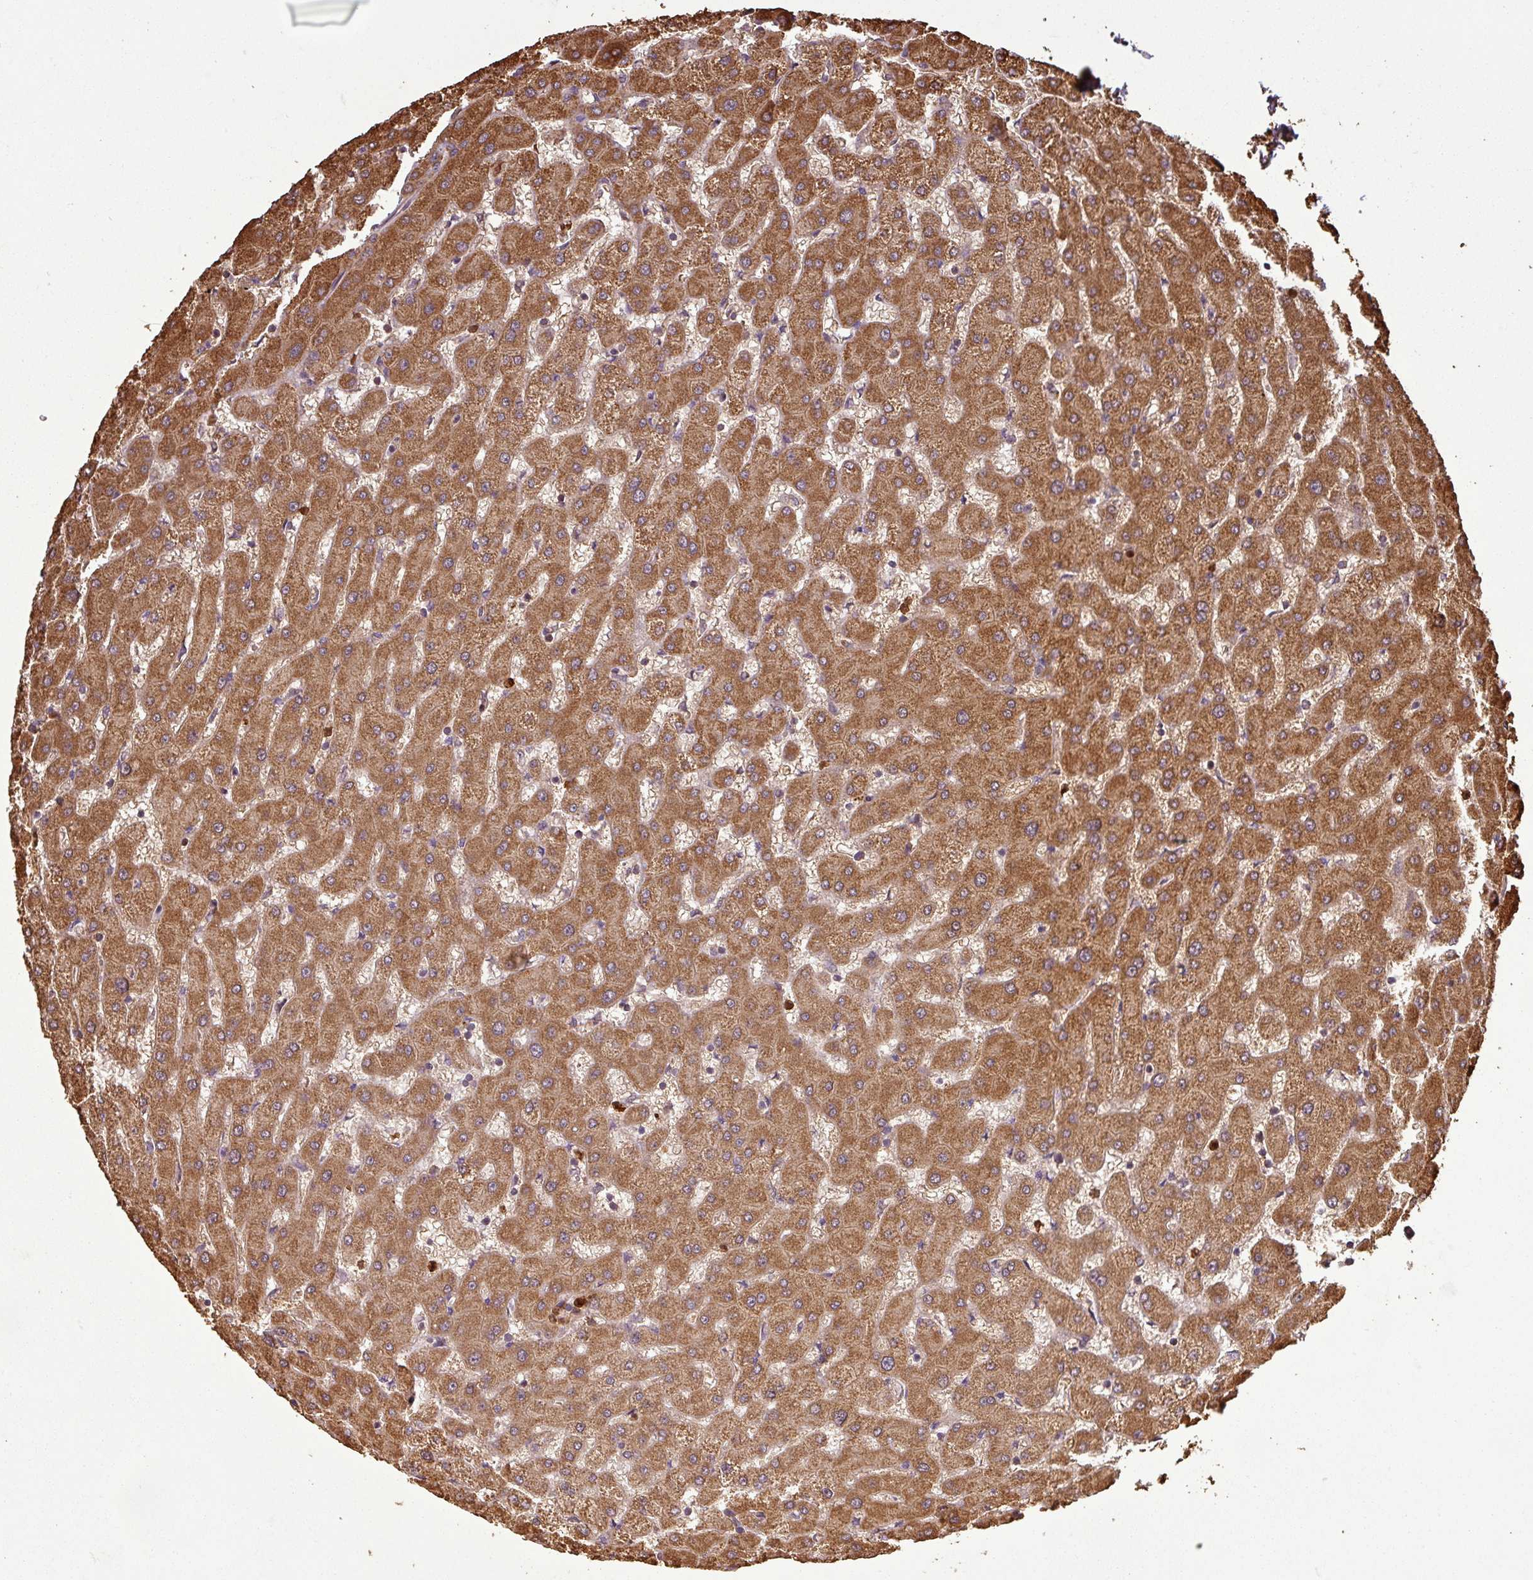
{"staining": {"intensity": "moderate", "quantity": ">75%", "location": "cytoplasmic/membranous"}, "tissue": "liver", "cell_type": "Cholangiocytes", "image_type": "normal", "snomed": [{"axis": "morphology", "description": "Normal tissue, NOS"}, {"axis": "topography", "description": "Liver"}], "caption": "Liver stained for a protein demonstrates moderate cytoplasmic/membranous positivity in cholangiocytes. (Stains: DAB in brown, nuclei in blue, Microscopy: brightfield microscopy at high magnification).", "gene": "PLEKHM1", "patient": {"sex": "female", "age": 63}}